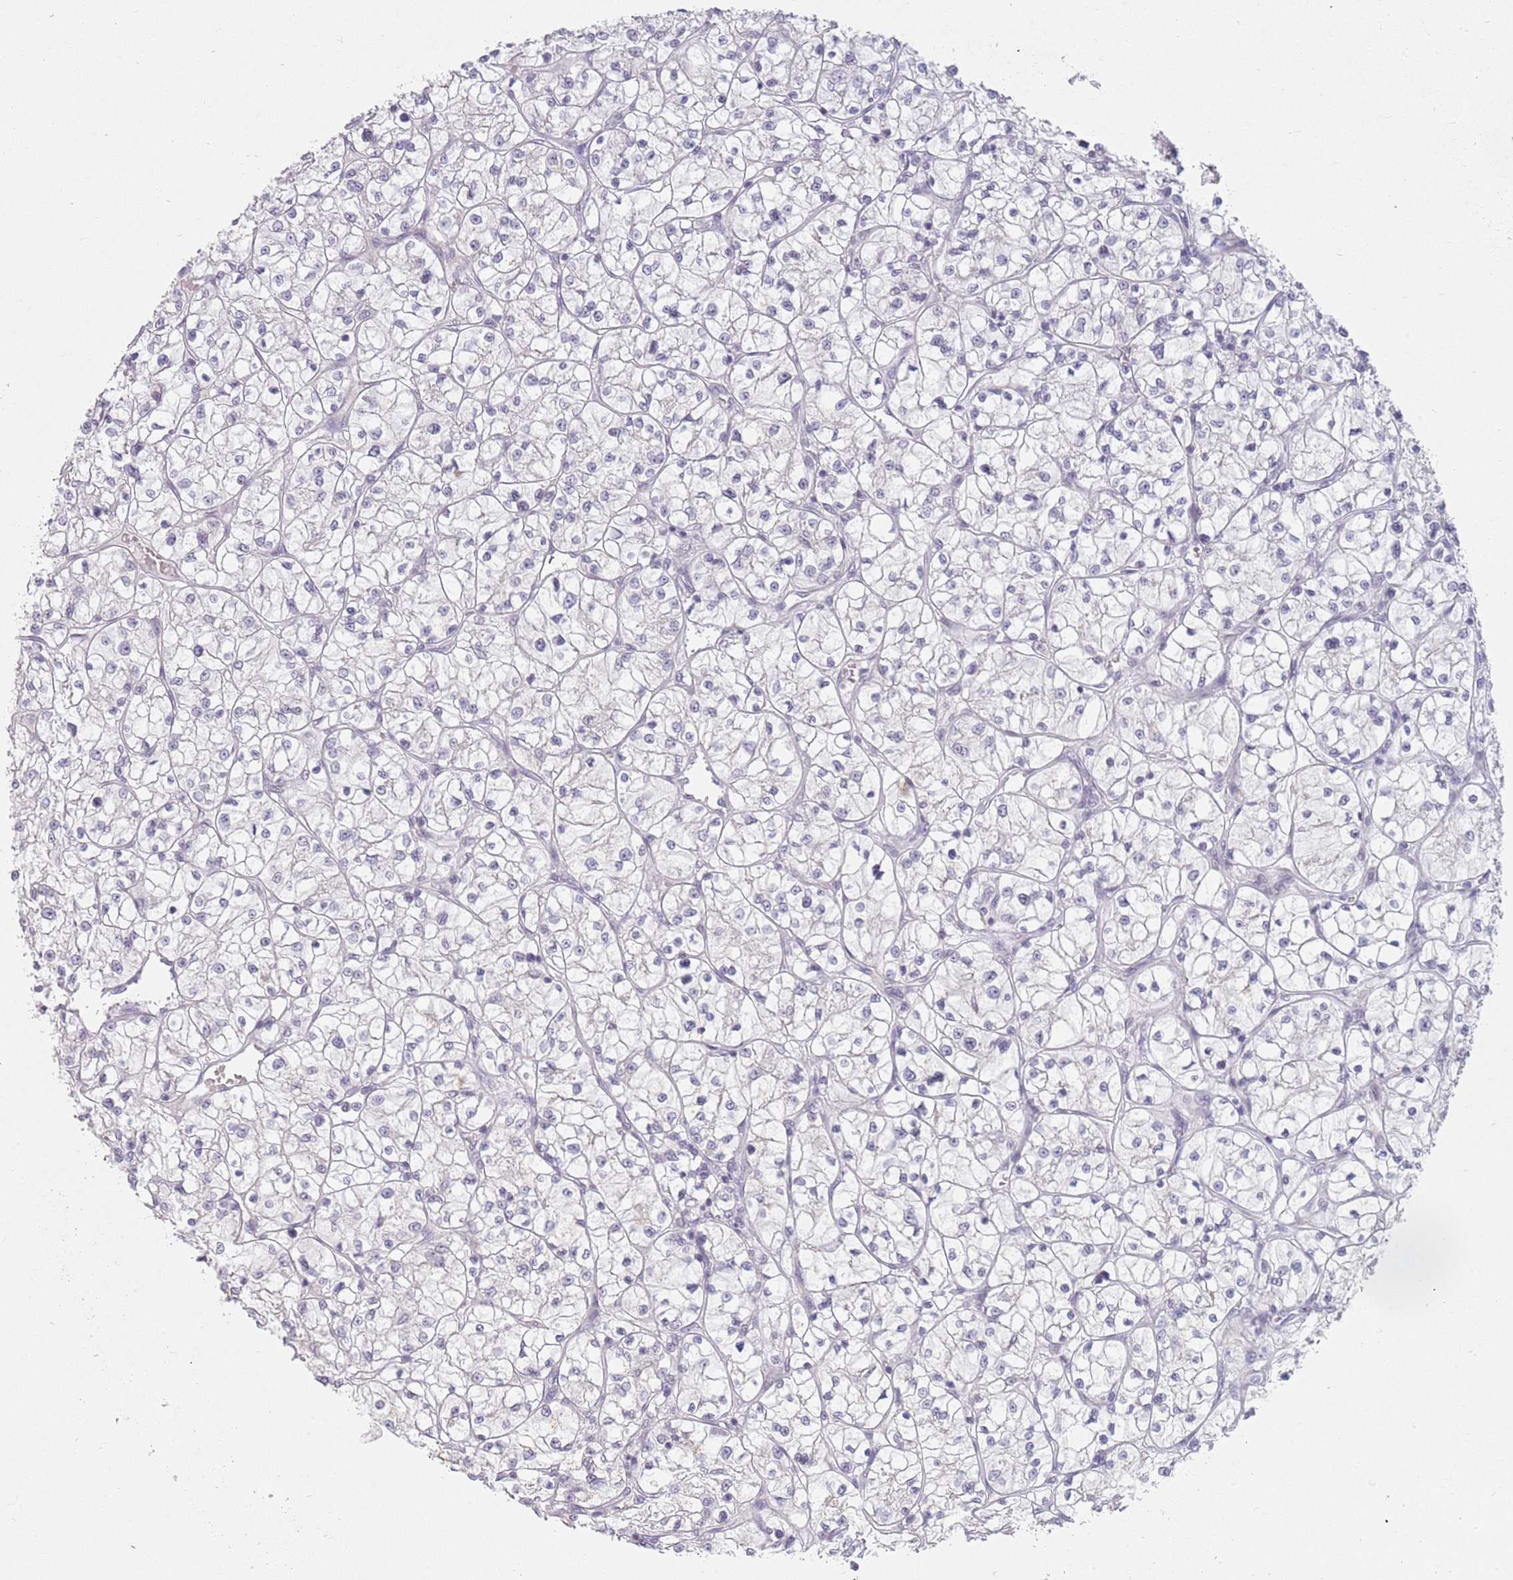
{"staining": {"intensity": "negative", "quantity": "none", "location": "none"}, "tissue": "renal cancer", "cell_type": "Tumor cells", "image_type": "cancer", "snomed": [{"axis": "morphology", "description": "Adenocarcinoma, NOS"}, {"axis": "topography", "description": "Kidney"}], "caption": "IHC histopathology image of adenocarcinoma (renal) stained for a protein (brown), which displays no expression in tumor cells.", "gene": "ZNF574", "patient": {"sex": "female", "age": 64}}